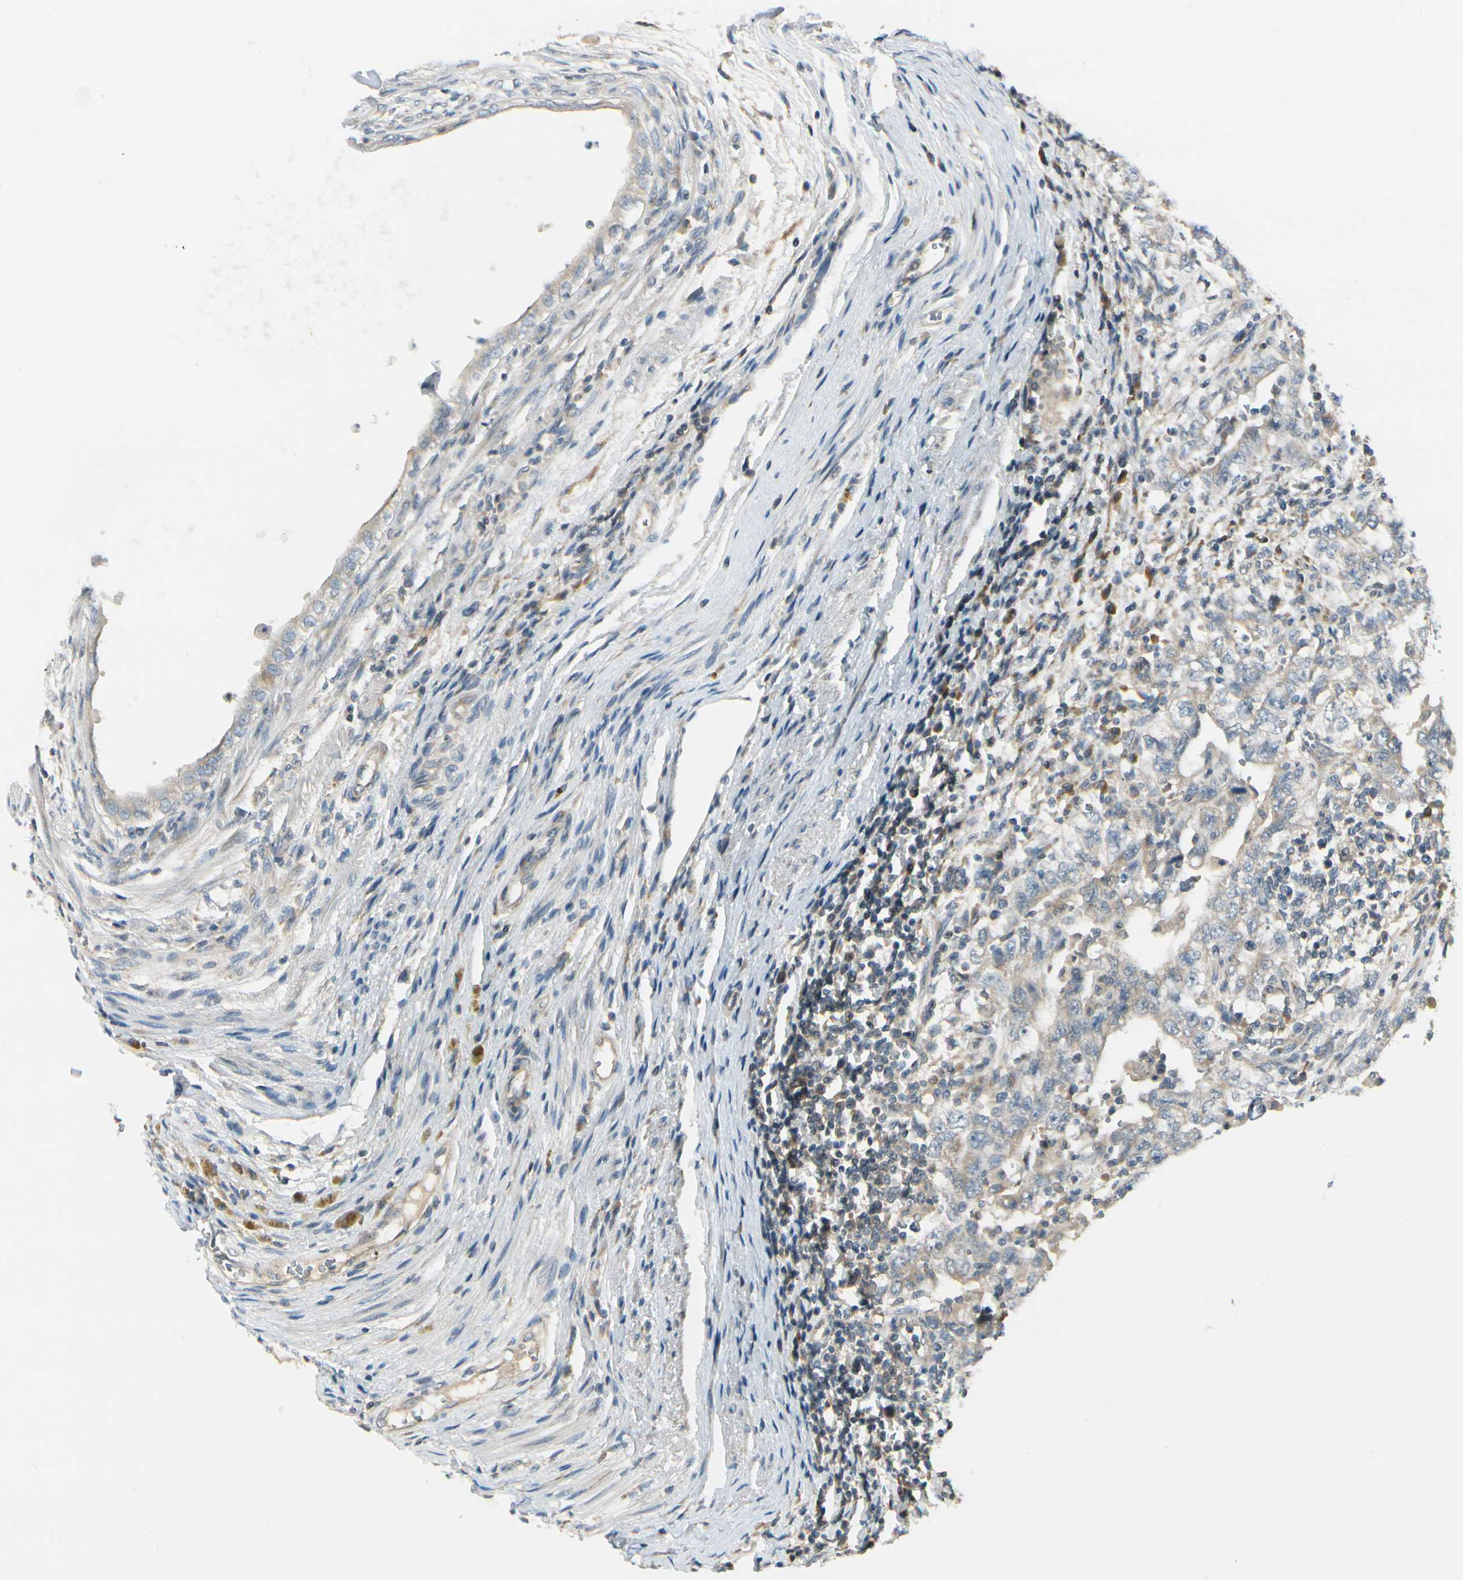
{"staining": {"intensity": "weak", "quantity": "25%-75%", "location": "cytoplasmic/membranous"}, "tissue": "testis cancer", "cell_type": "Tumor cells", "image_type": "cancer", "snomed": [{"axis": "morphology", "description": "Carcinoma, Embryonal, NOS"}, {"axis": "topography", "description": "Testis"}], "caption": "A low amount of weak cytoplasmic/membranous positivity is present in about 25%-75% of tumor cells in embryonal carcinoma (testis) tissue.", "gene": "BNIP1", "patient": {"sex": "male", "age": 26}}